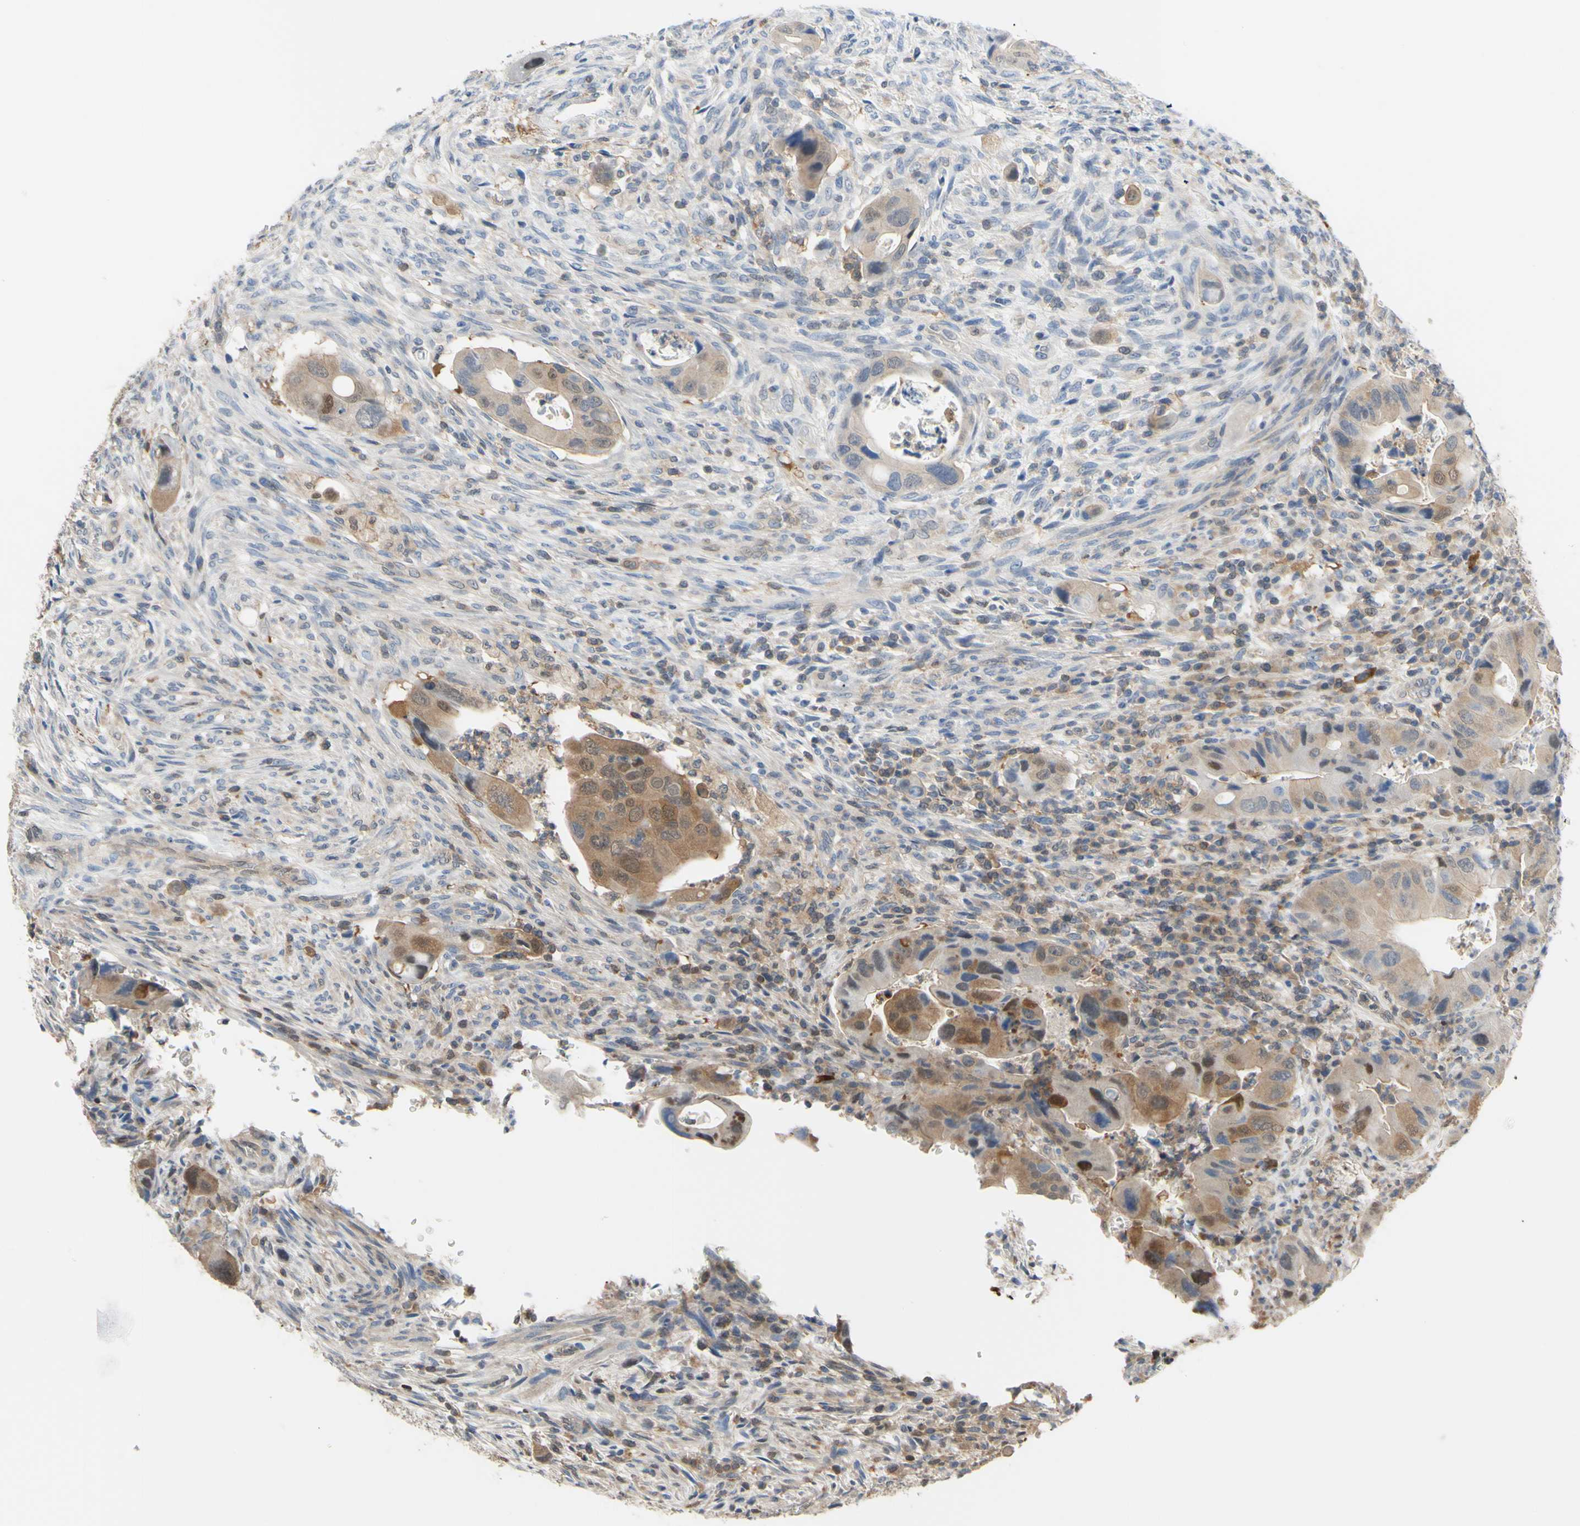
{"staining": {"intensity": "moderate", "quantity": ">75%", "location": "cytoplasmic/membranous,nuclear"}, "tissue": "colorectal cancer", "cell_type": "Tumor cells", "image_type": "cancer", "snomed": [{"axis": "morphology", "description": "Adenocarcinoma, NOS"}, {"axis": "topography", "description": "Rectum"}], "caption": "Colorectal adenocarcinoma stained with a protein marker demonstrates moderate staining in tumor cells.", "gene": "UPK3B", "patient": {"sex": "female", "age": 57}}